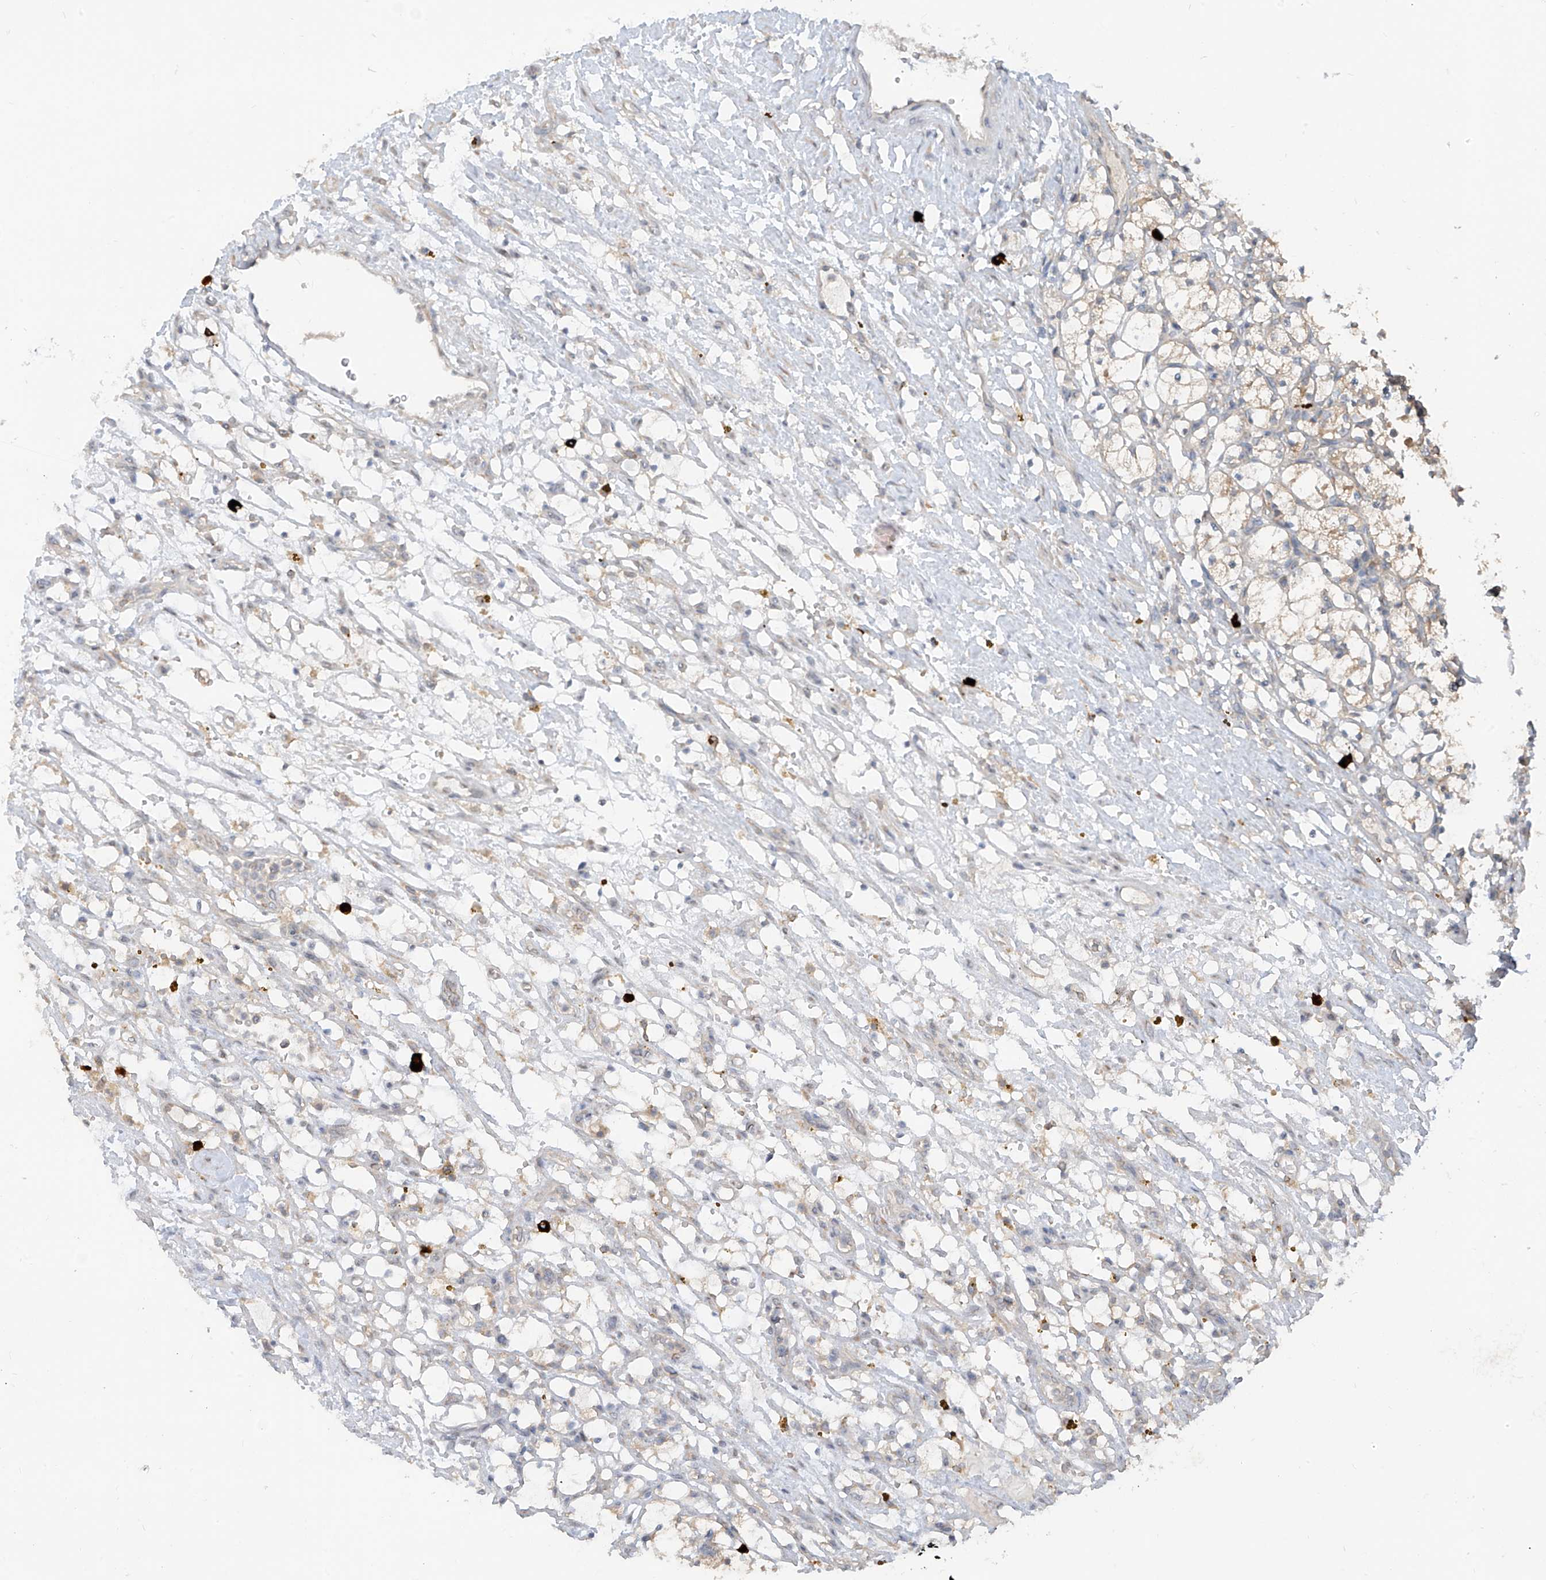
{"staining": {"intensity": "weak", "quantity": "<25%", "location": "cytoplasmic/membranous"}, "tissue": "renal cancer", "cell_type": "Tumor cells", "image_type": "cancer", "snomed": [{"axis": "morphology", "description": "Adenocarcinoma, NOS"}, {"axis": "topography", "description": "Kidney"}], "caption": "The immunohistochemistry (IHC) image has no significant staining in tumor cells of renal cancer (adenocarcinoma) tissue.", "gene": "MTUS2", "patient": {"sex": "female", "age": 69}}